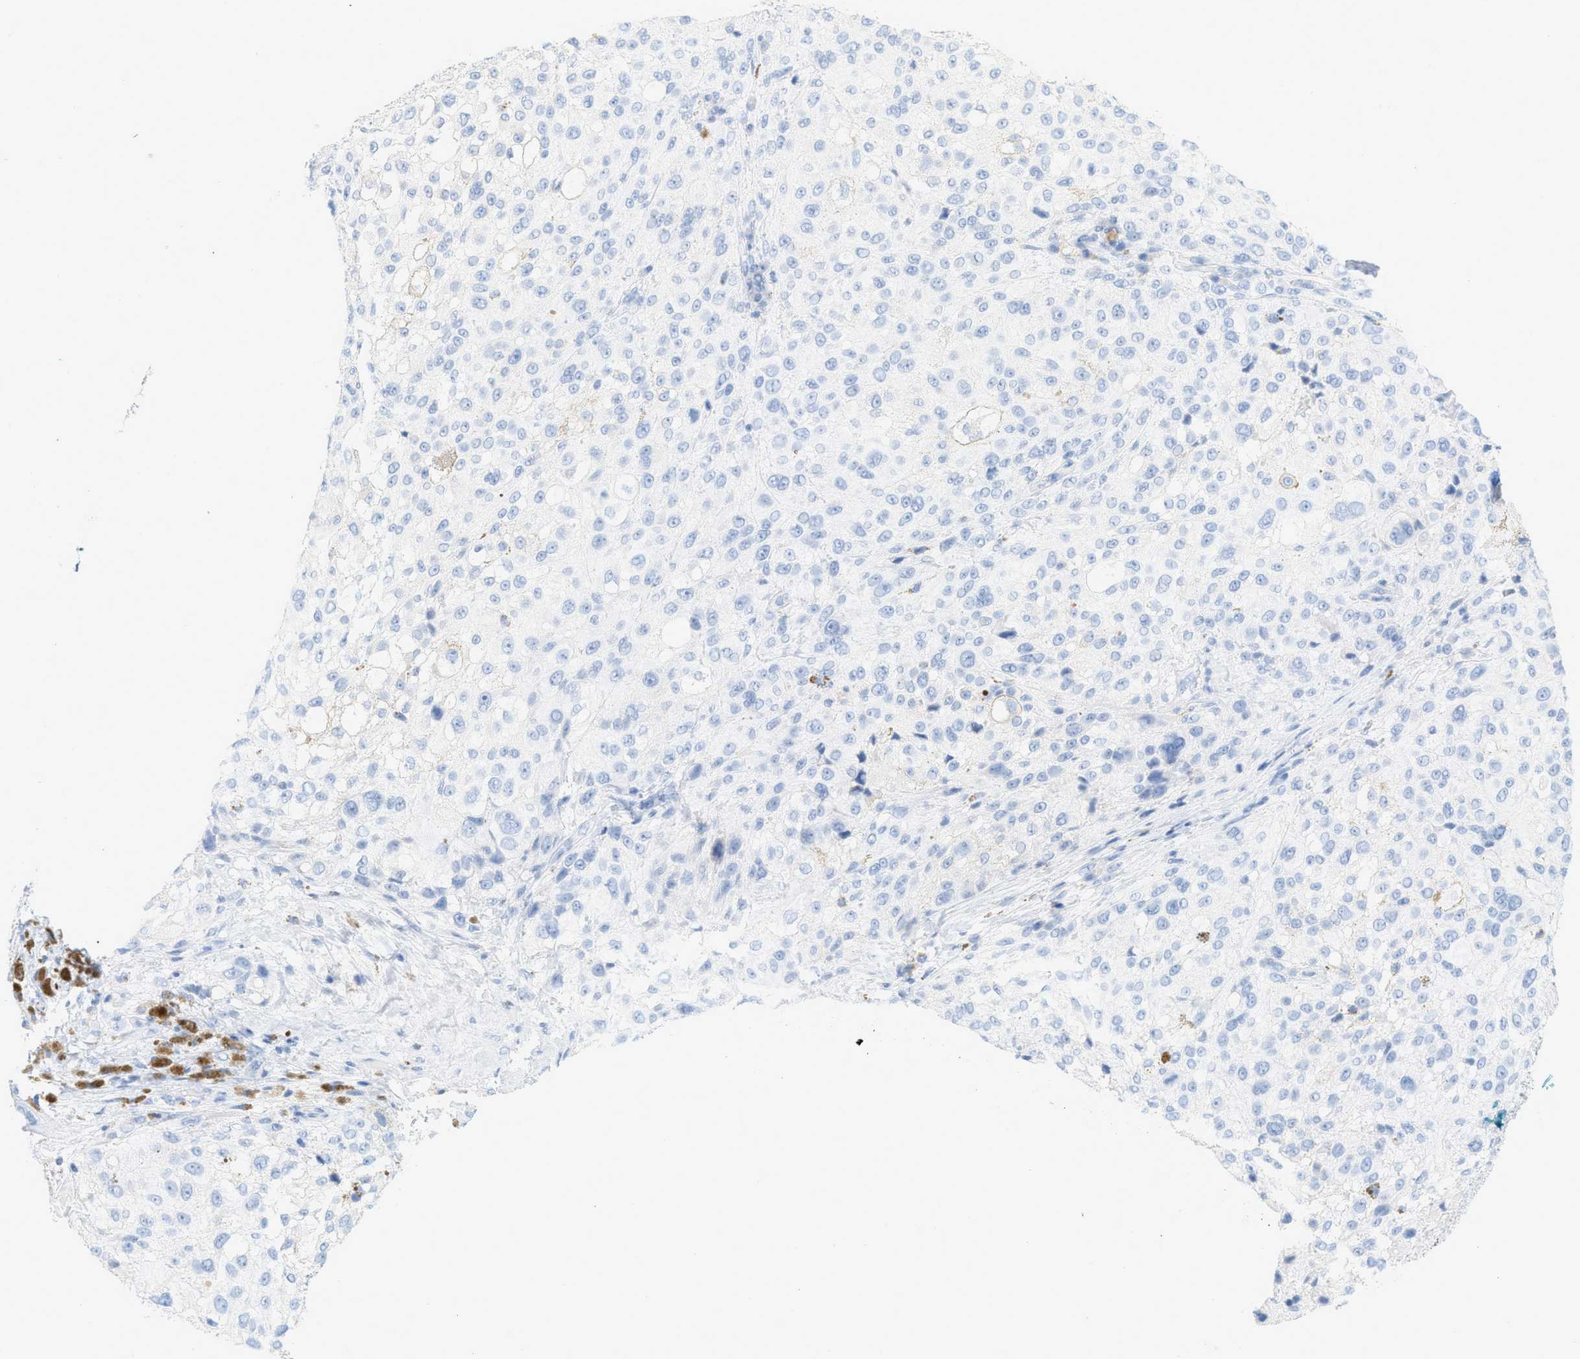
{"staining": {"intensity": "negative", "quantity": "none", "location": "none"}, "tissue": "melanoma", "cell_type": "Tumor cells", "image_type": "cancer", "snomed": [{"axis": "morphology", "description": "Necrosis, NOS"}, {"axis": "morphology", "description": "Malignant melanoma, NOS"}, {"axis": "topography", "description": "Skin"}], "caption": "This is an immunohistochemistry (IHC) image of malignant melanoma. There is no positivity in tumor cells.", "gene": "PAPPA", "patient": {"sex": "female", "age": 87}}